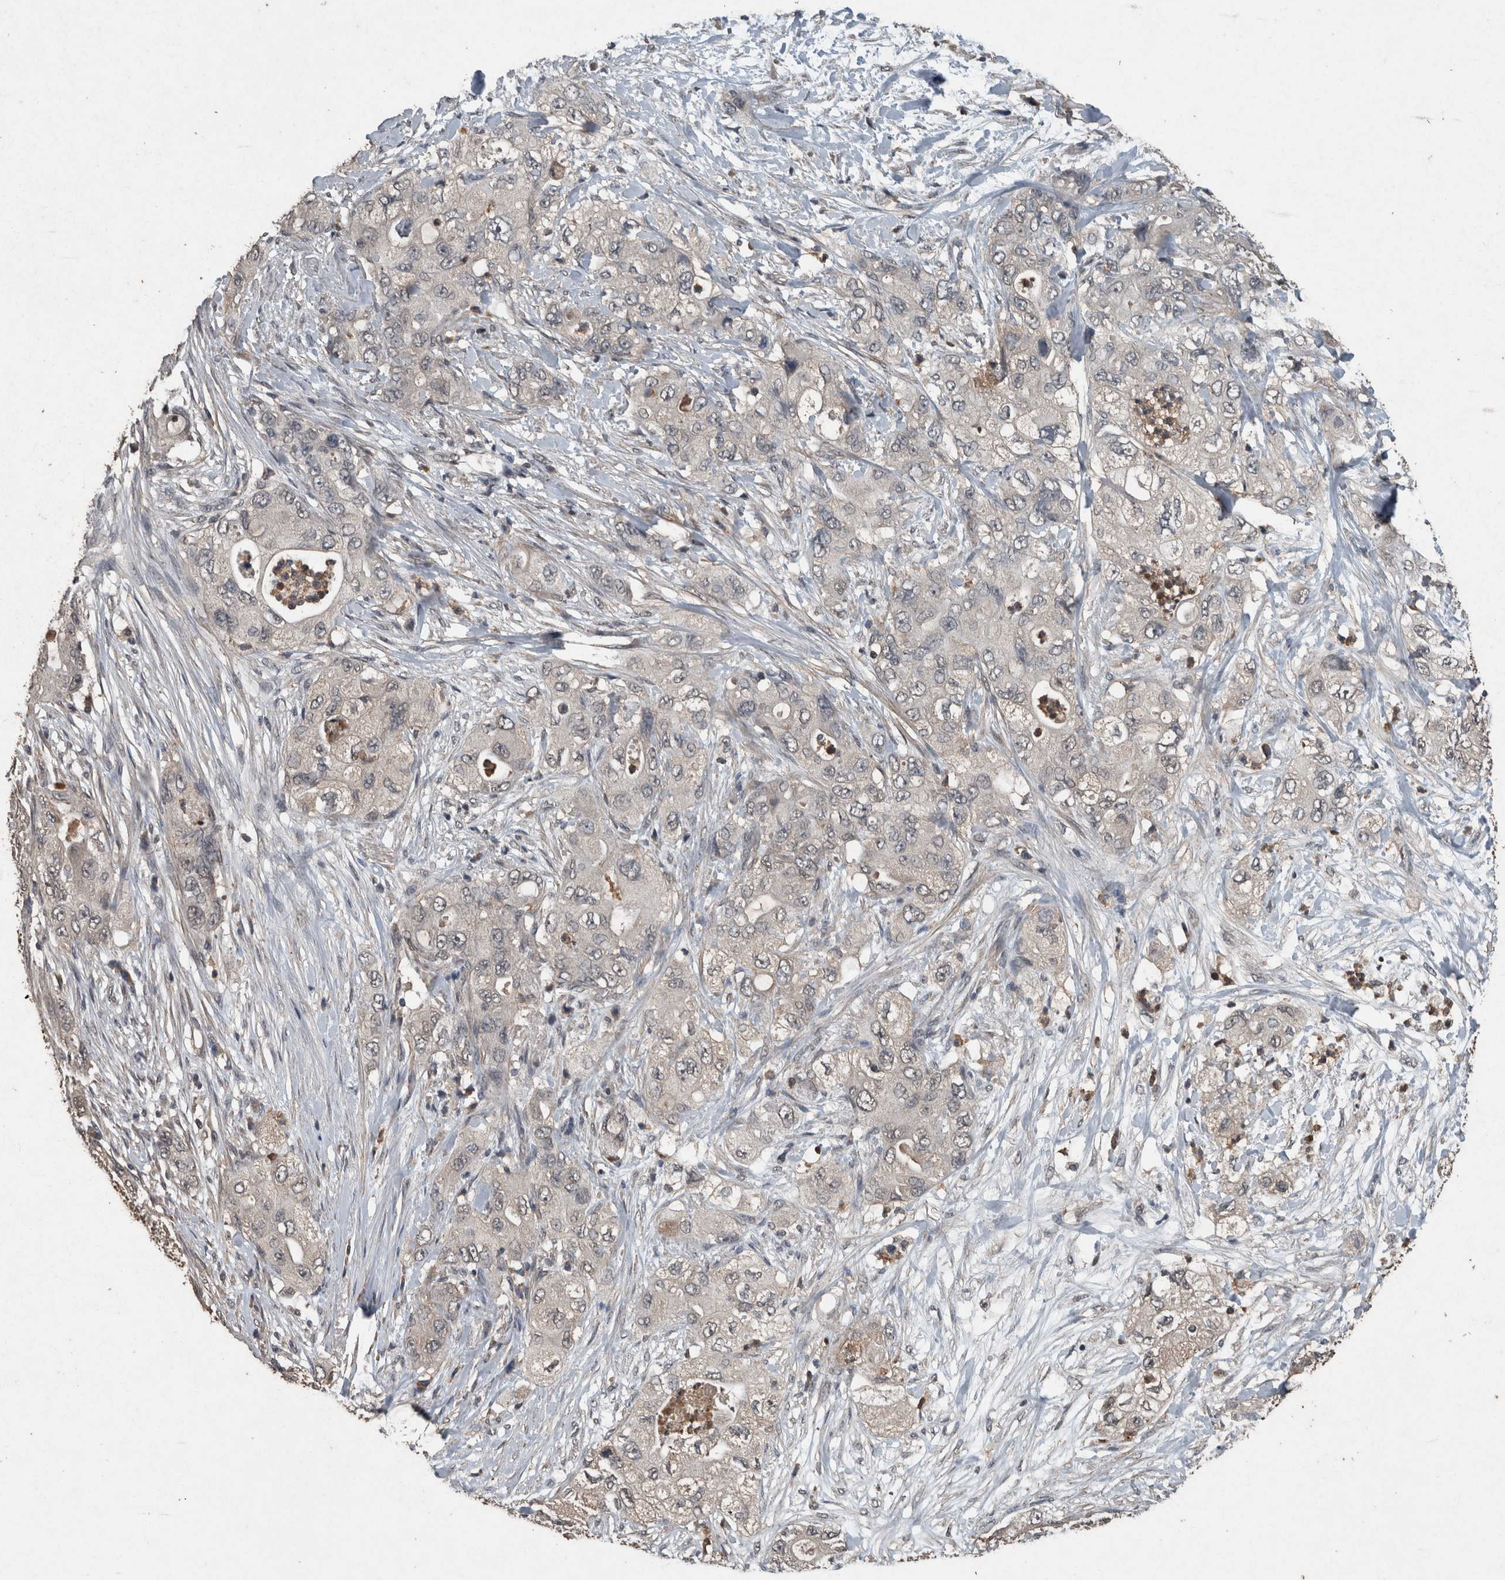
{"staining": {"intensity": "negative", "quantity": "none", "location": "none"}, "tissue": "pancreatic cancer", "cell_type": "Tumor cells", "image_type": "cancer", "snomed": [{"axis": "morphology", "description": "Adenocarcinoma, NOS"}, {"axis": "topography", "description": "Pancreas"}], "caption": "Immunohistochemistry (IHC) of human adenocarcinoma (pancreatic) reveals no staining in tumor cells.", "gene": "FGFRL1", "patient": {"sex": "female", "age": 73}}